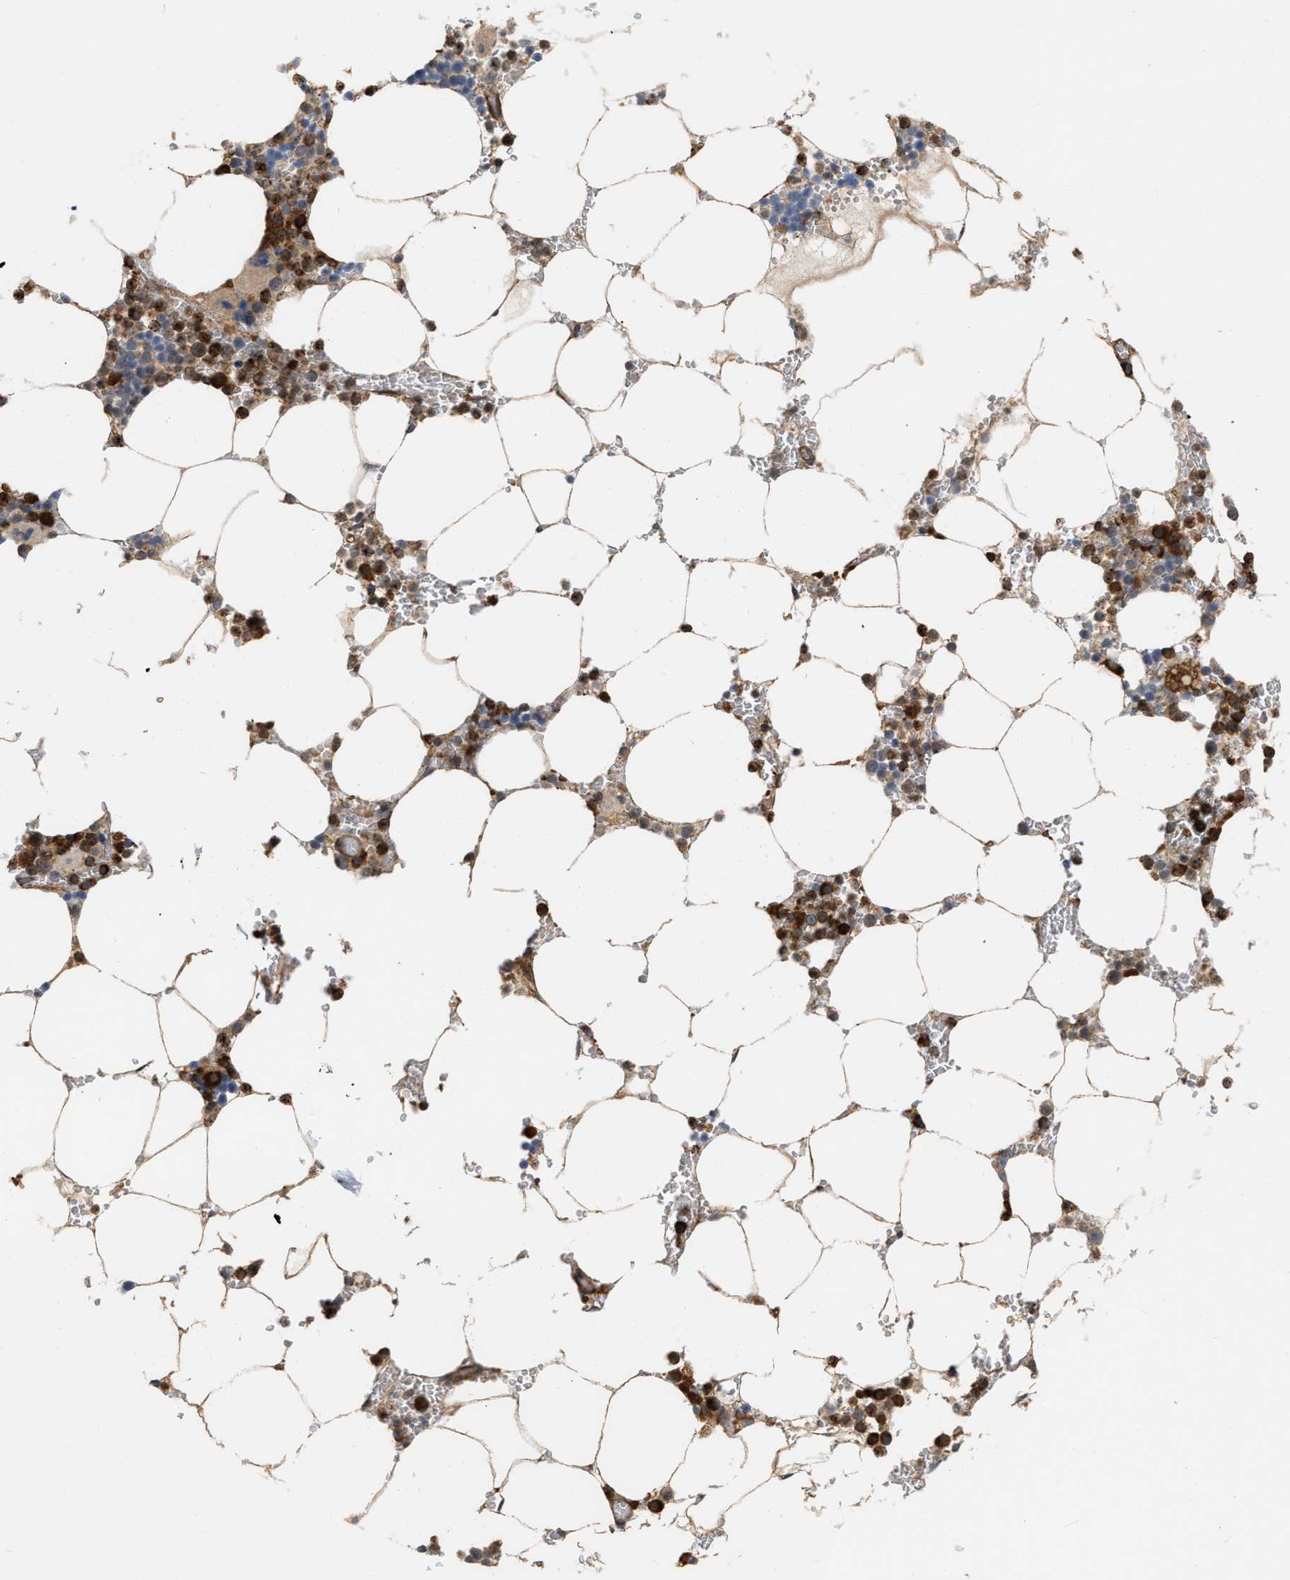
{"staining": {"intensity": "strong", "quantity": "<25%", "location": "cytoplasmic/membranous"}, "tissue": "bone marrow", "cell_type": "Hematopoietic cells", "image_type": "normal", "snomed": [{"axis": "morphology", "description": "Normal tissue, NOS"}, {"axis": "topography", "description": "Bone marrow"}], "caption": "DAB (3,3'-diaminobenzidine) immunohistochemical staining of benign human bone marrow displays strong cytoplasmic/membranous protein positivity in approximately <25% of hematopoietic cells.", "gene": "IQCE", "patient": {"sex": "male", "age": 70}}